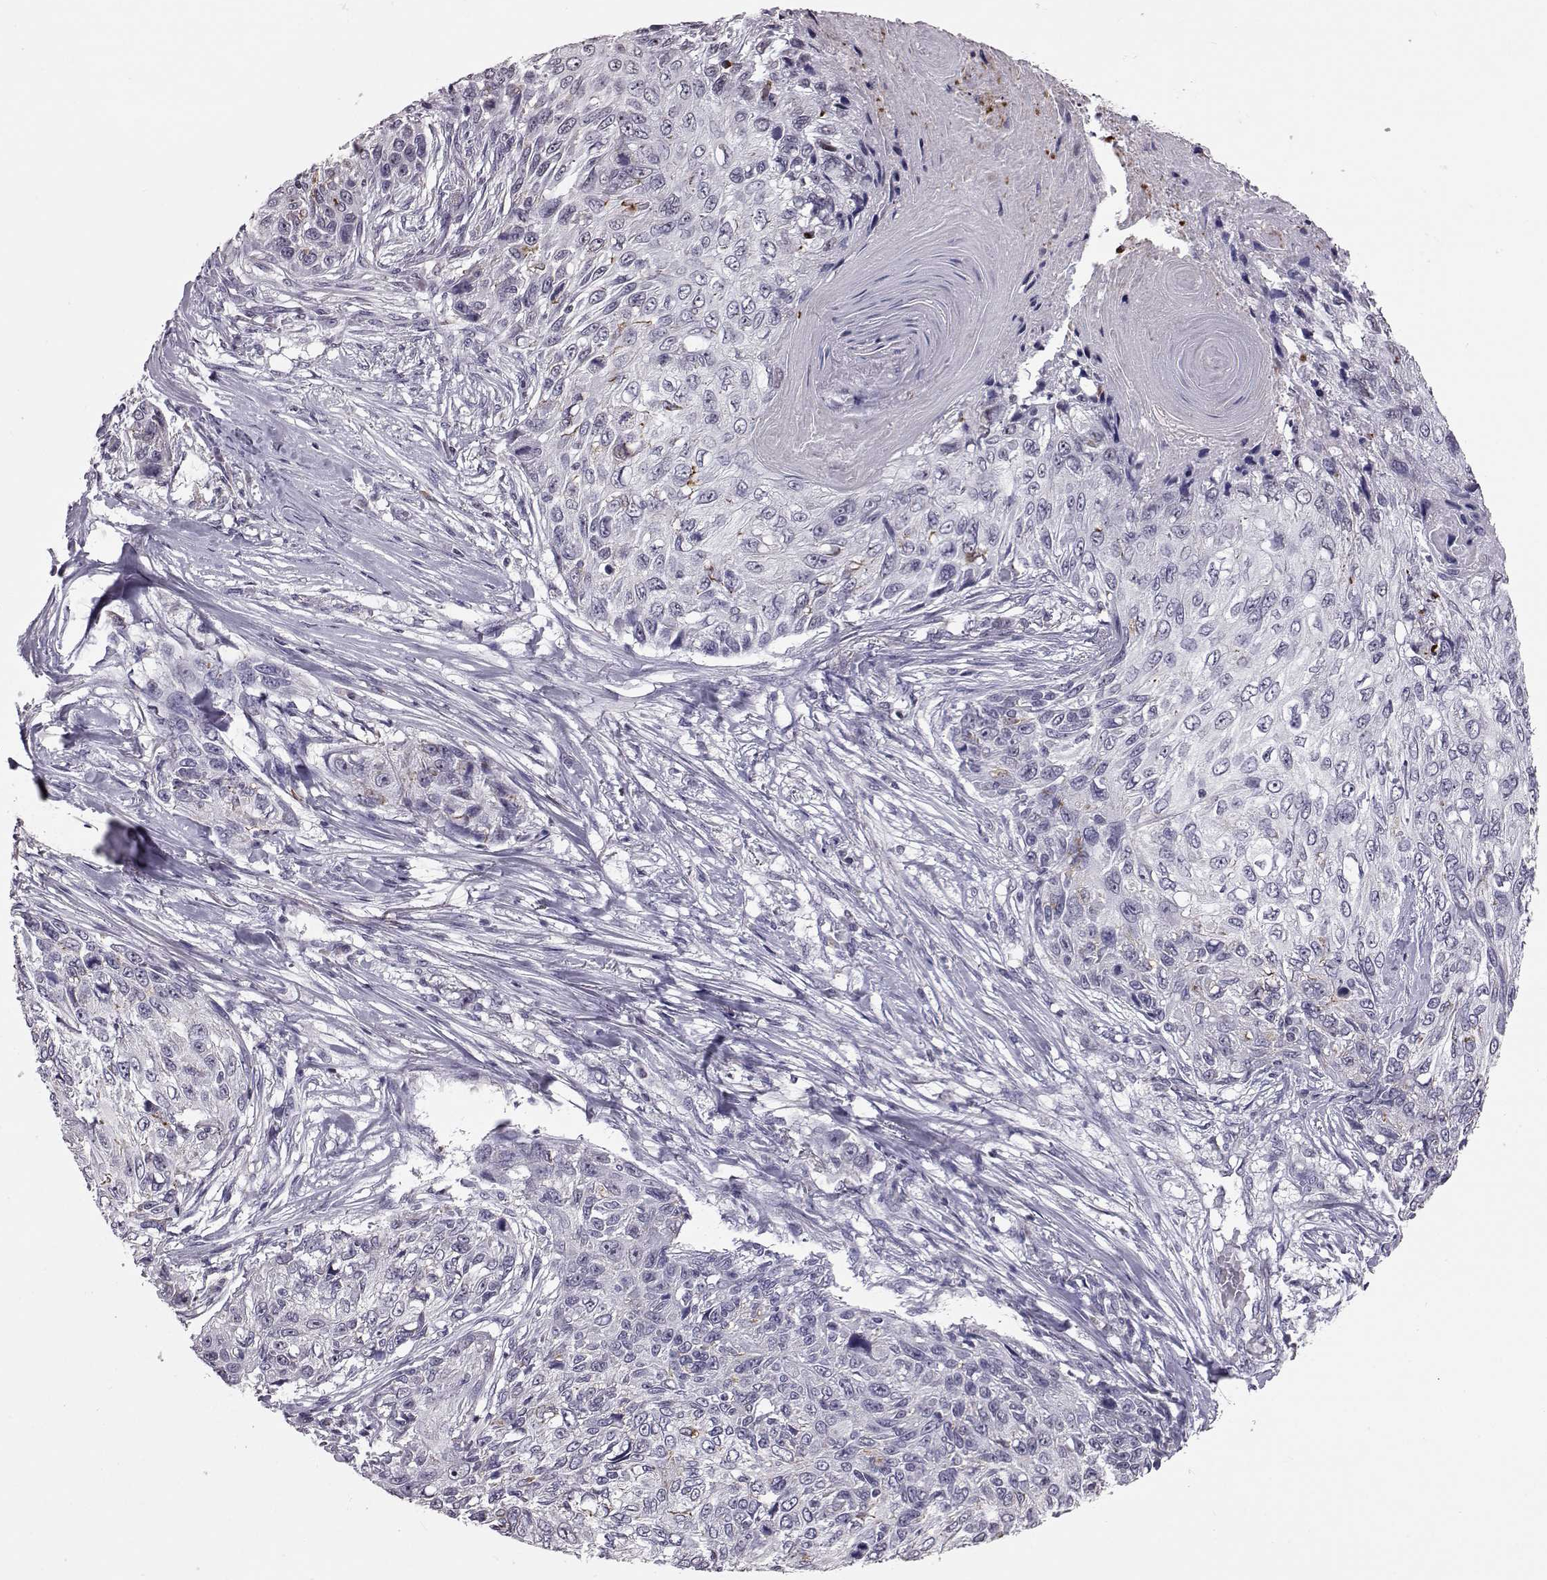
{"staining": {"intensity": "negative", "quantity": "none", "location": "none"}, "tissue": "skin cancer", "cell_type": "Tumor cells", "image_type": "cancer", "snomed": [{"axis": "morphology", "description": "Squamous cell carcinoma, NOS"}, {"axis": "topography", "description": "Skin"}], "caption": "Tumor cells show no significant protein expression in skin cancer (squamous cell carcinoma).", "gene": "ALDH3A1", "patient": {"sex": "male", "age": 92}}